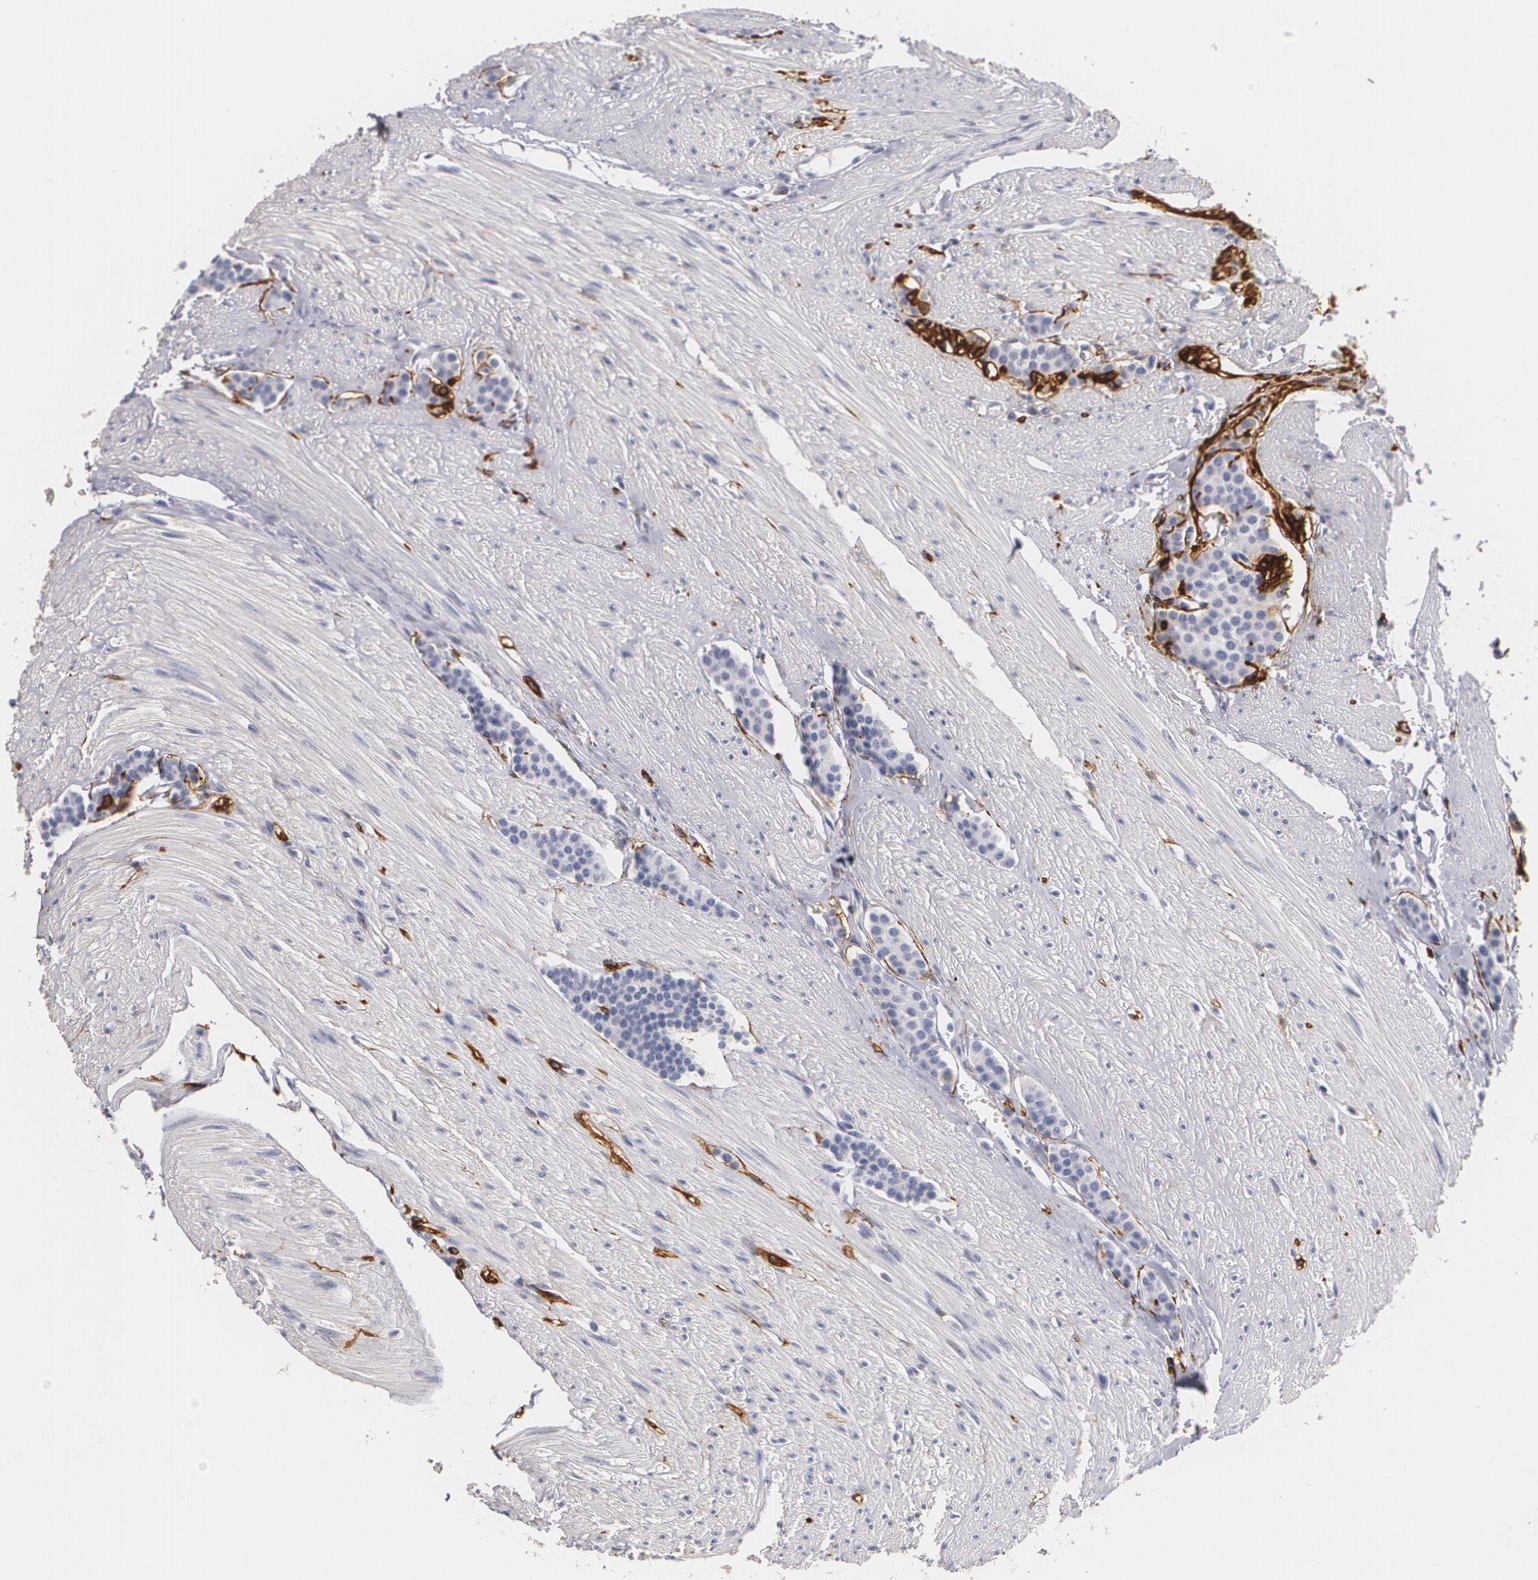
{"staining": {"intensity": "strong", "quantity": "<25%", "location": "cytoplasmic/membranous"}, "tissue": "carcinoid", "cell_type": "Tumor cells", "image_type": "cancer", "snomed": [{"axis": "morphology", "description": "Carcinoid, malignant, NOS"}, {"axis": "topography", "description": "Small intestine"}], "caption": "Immunohistochemical staining of human carcinoid shows medium levels of strong cytoplasmic/membranous positivity in about <25% of tumor cells.", "gene": "NGFR", "patient": {"sex": "male", "age": 60}}